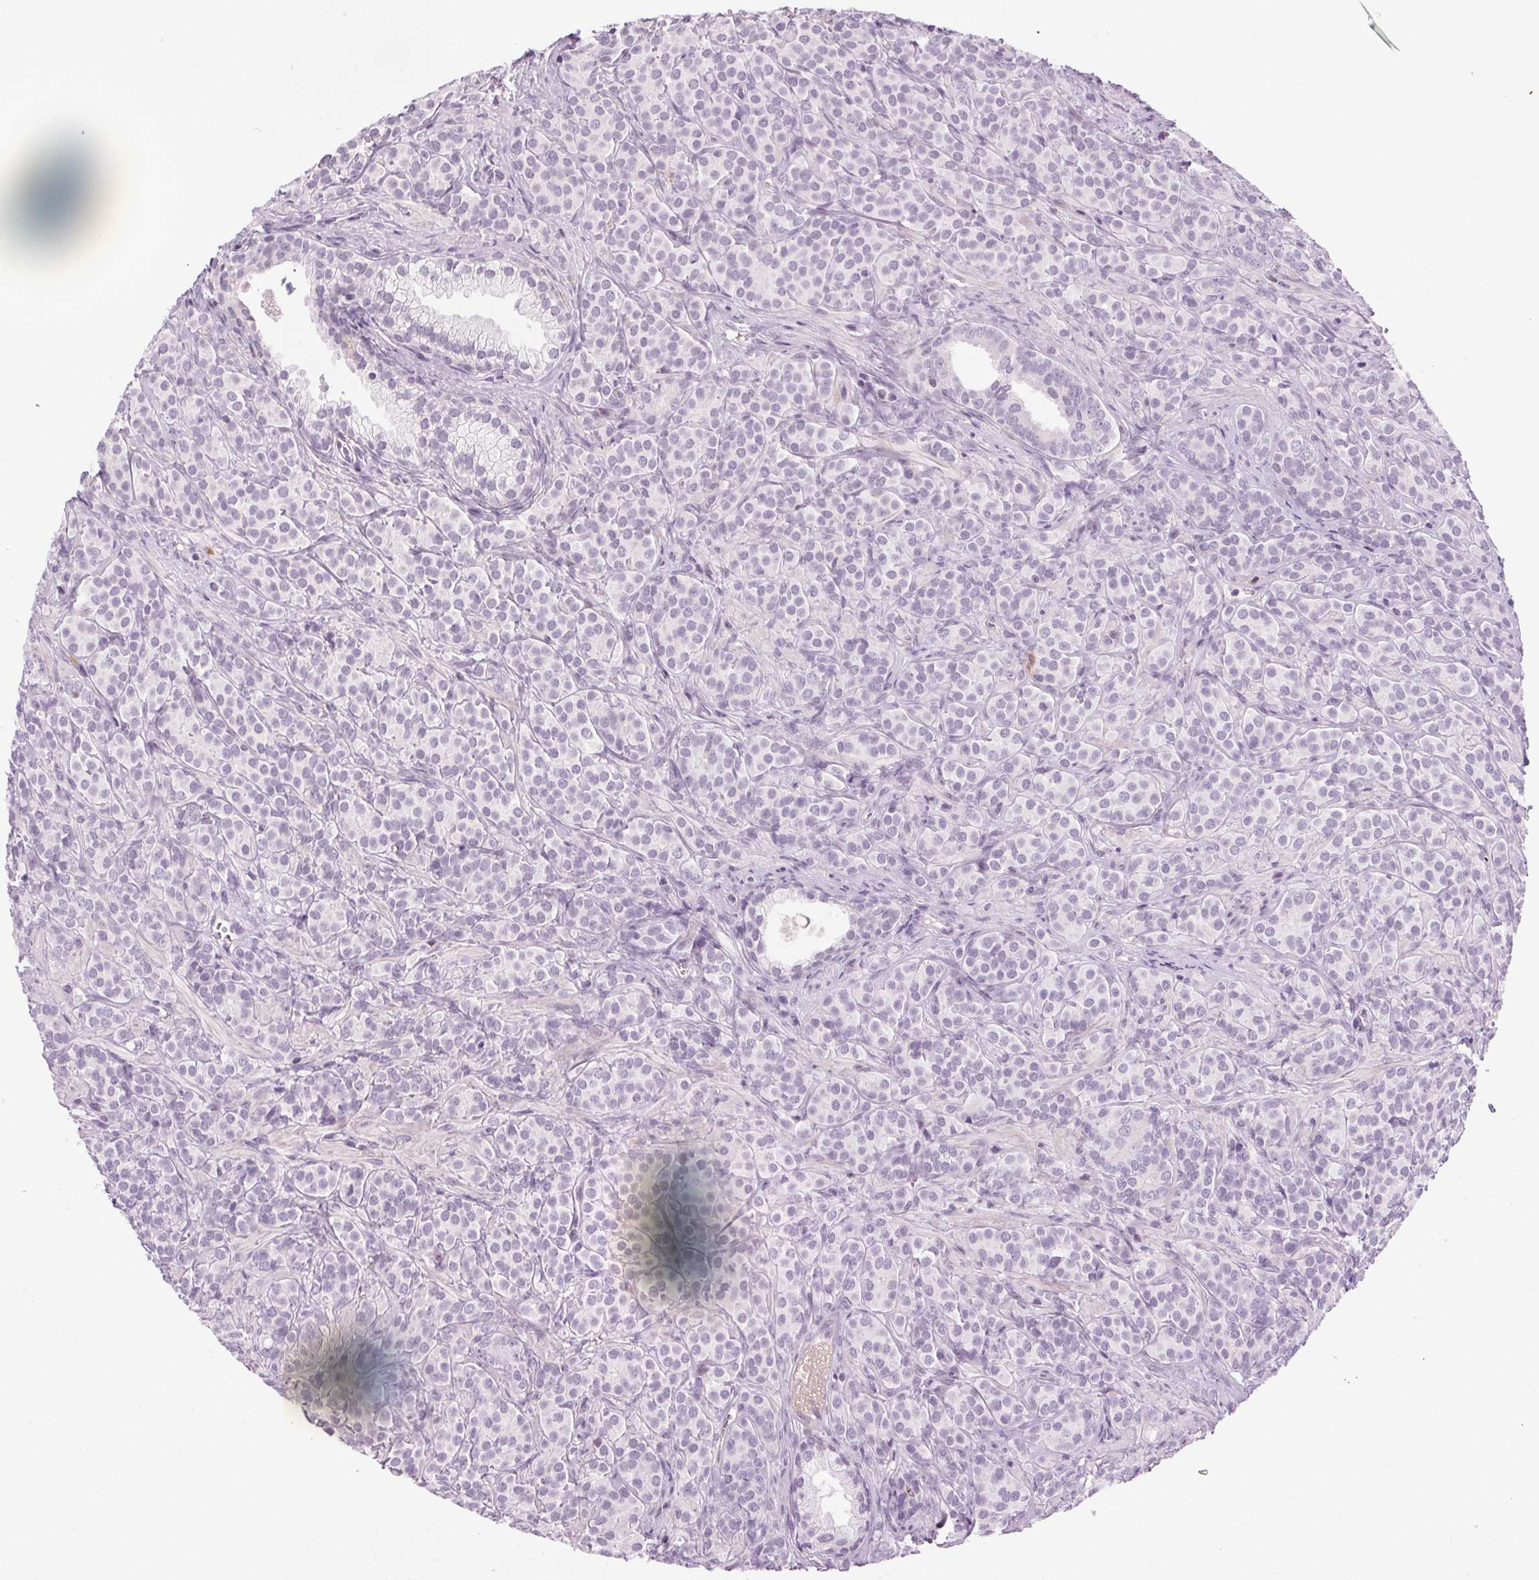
{"staining": {"intensity": "negative", "quantity": "none", "location": "none"}, "tissue": "prostate cancer", "cell_type": "Tumor cells", "image_type": "cancer", "snomed": [{"axis": "morphology", "description": "Adenocarcinoma, High grade"}, {"axis": "topography", "description": "Prostate"}], "caption": "An immunohistochemistry (IHC) histopathology image of prostate cancer is shown. There is no staining in tumor cells of prostate cancer.", "gene": "SLC6A19", "patient": {"sex": "male", "age": 84}}